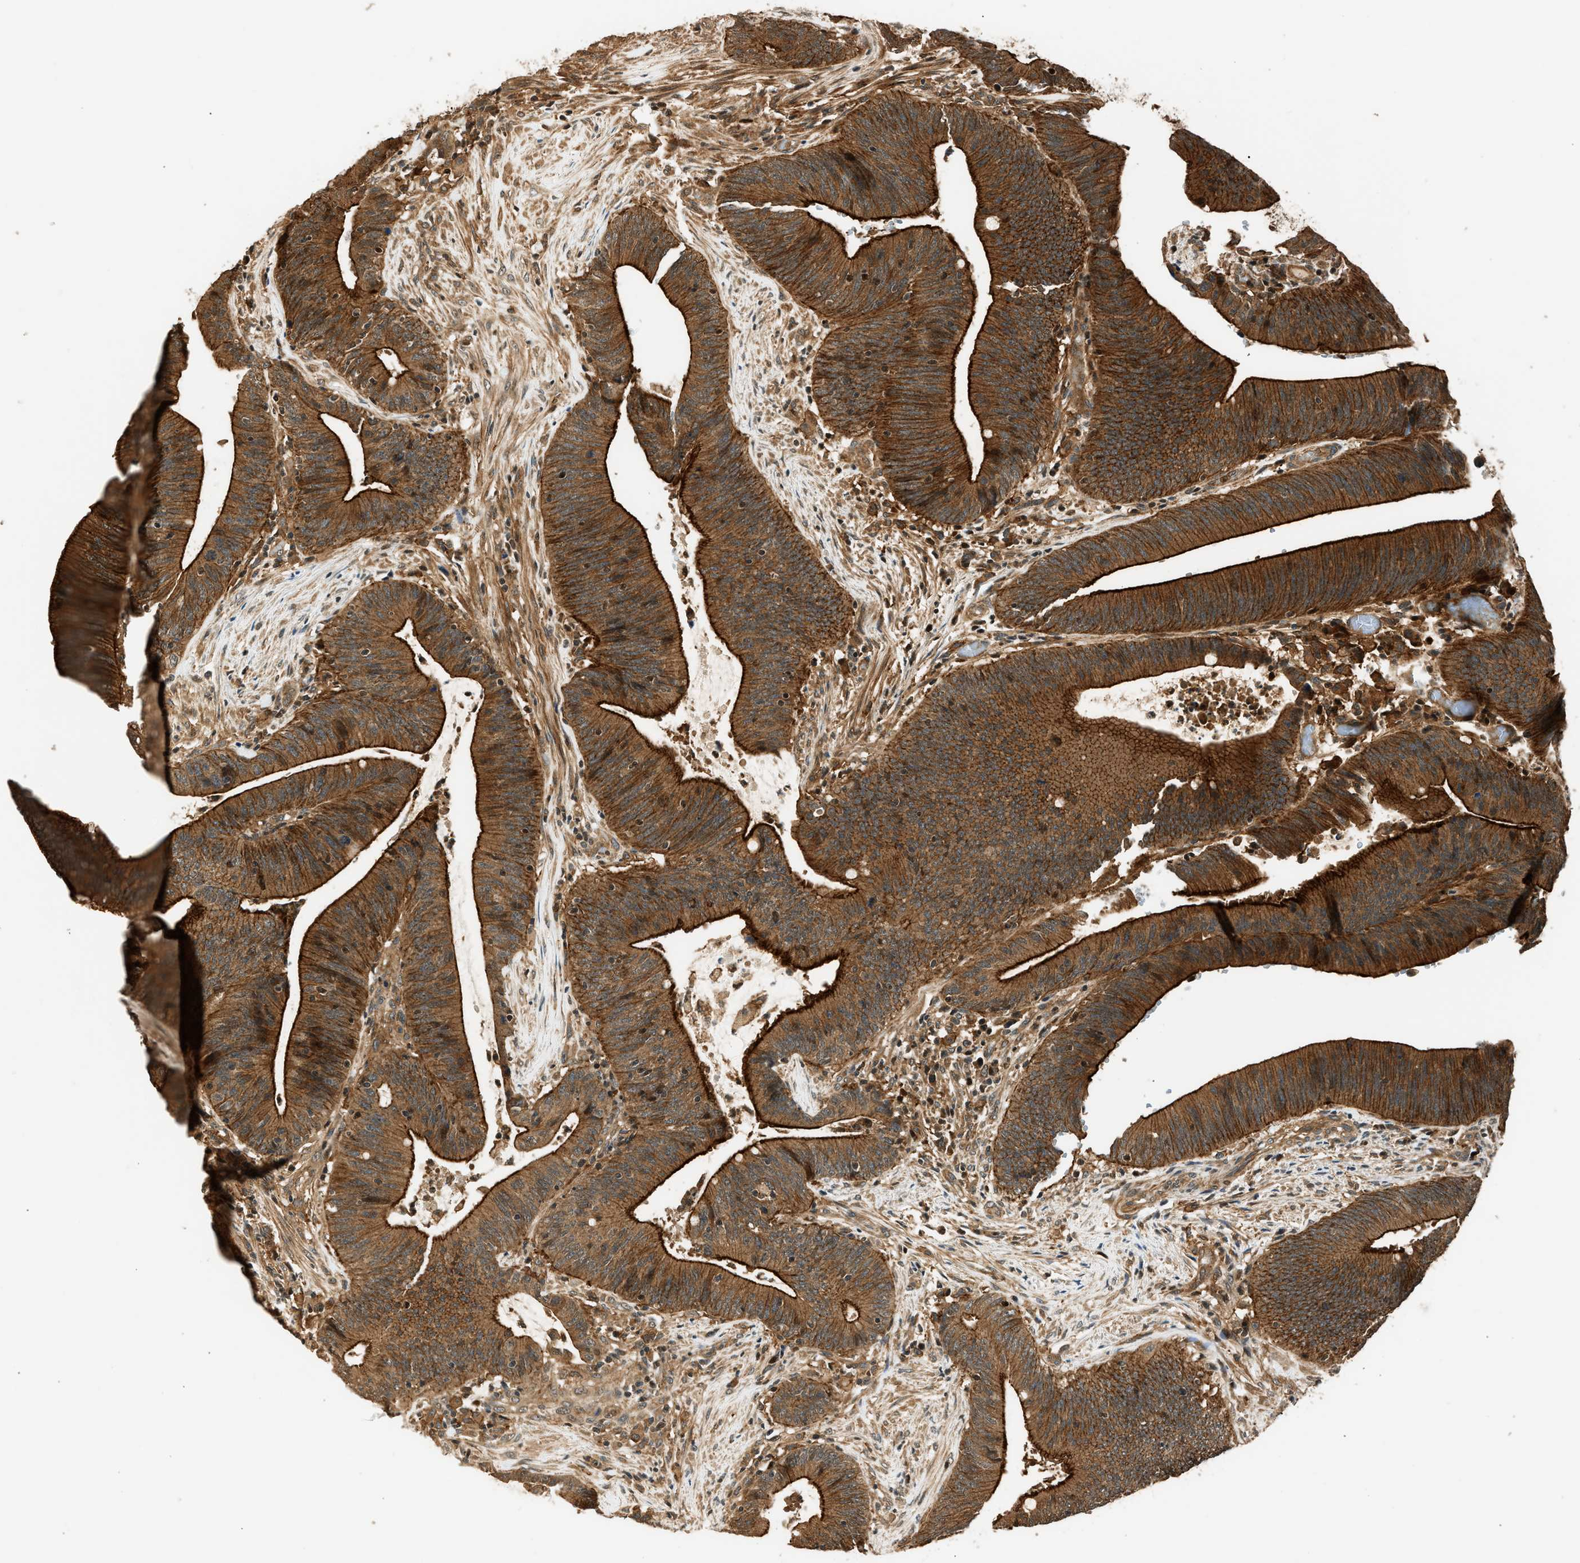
{"staining": {"intensity": "strong", "quantity": "25%-75%", "location": "cytoplasmic/membranous"}, "tissue": "colorectal cancer", "cell_type": "Tumor cells", "image_type": "cancer", "snomed": [{"axis": "morphology", "description": "Normal tissue, NOS"}, {"axis": "morphology", "description": "Adenocarcinoma, NOS"}, {"axis": "topography", "description": "Rectum"}], "caption": "About 25%-75% of tumor cells in colorectal cancer exhibit strong cytoplasmic/membranous protein expression as visualized by brown immunohistochemical staining.", "gene": "ARHGEF11", "patient": {"sex": "female", "age": 66}}